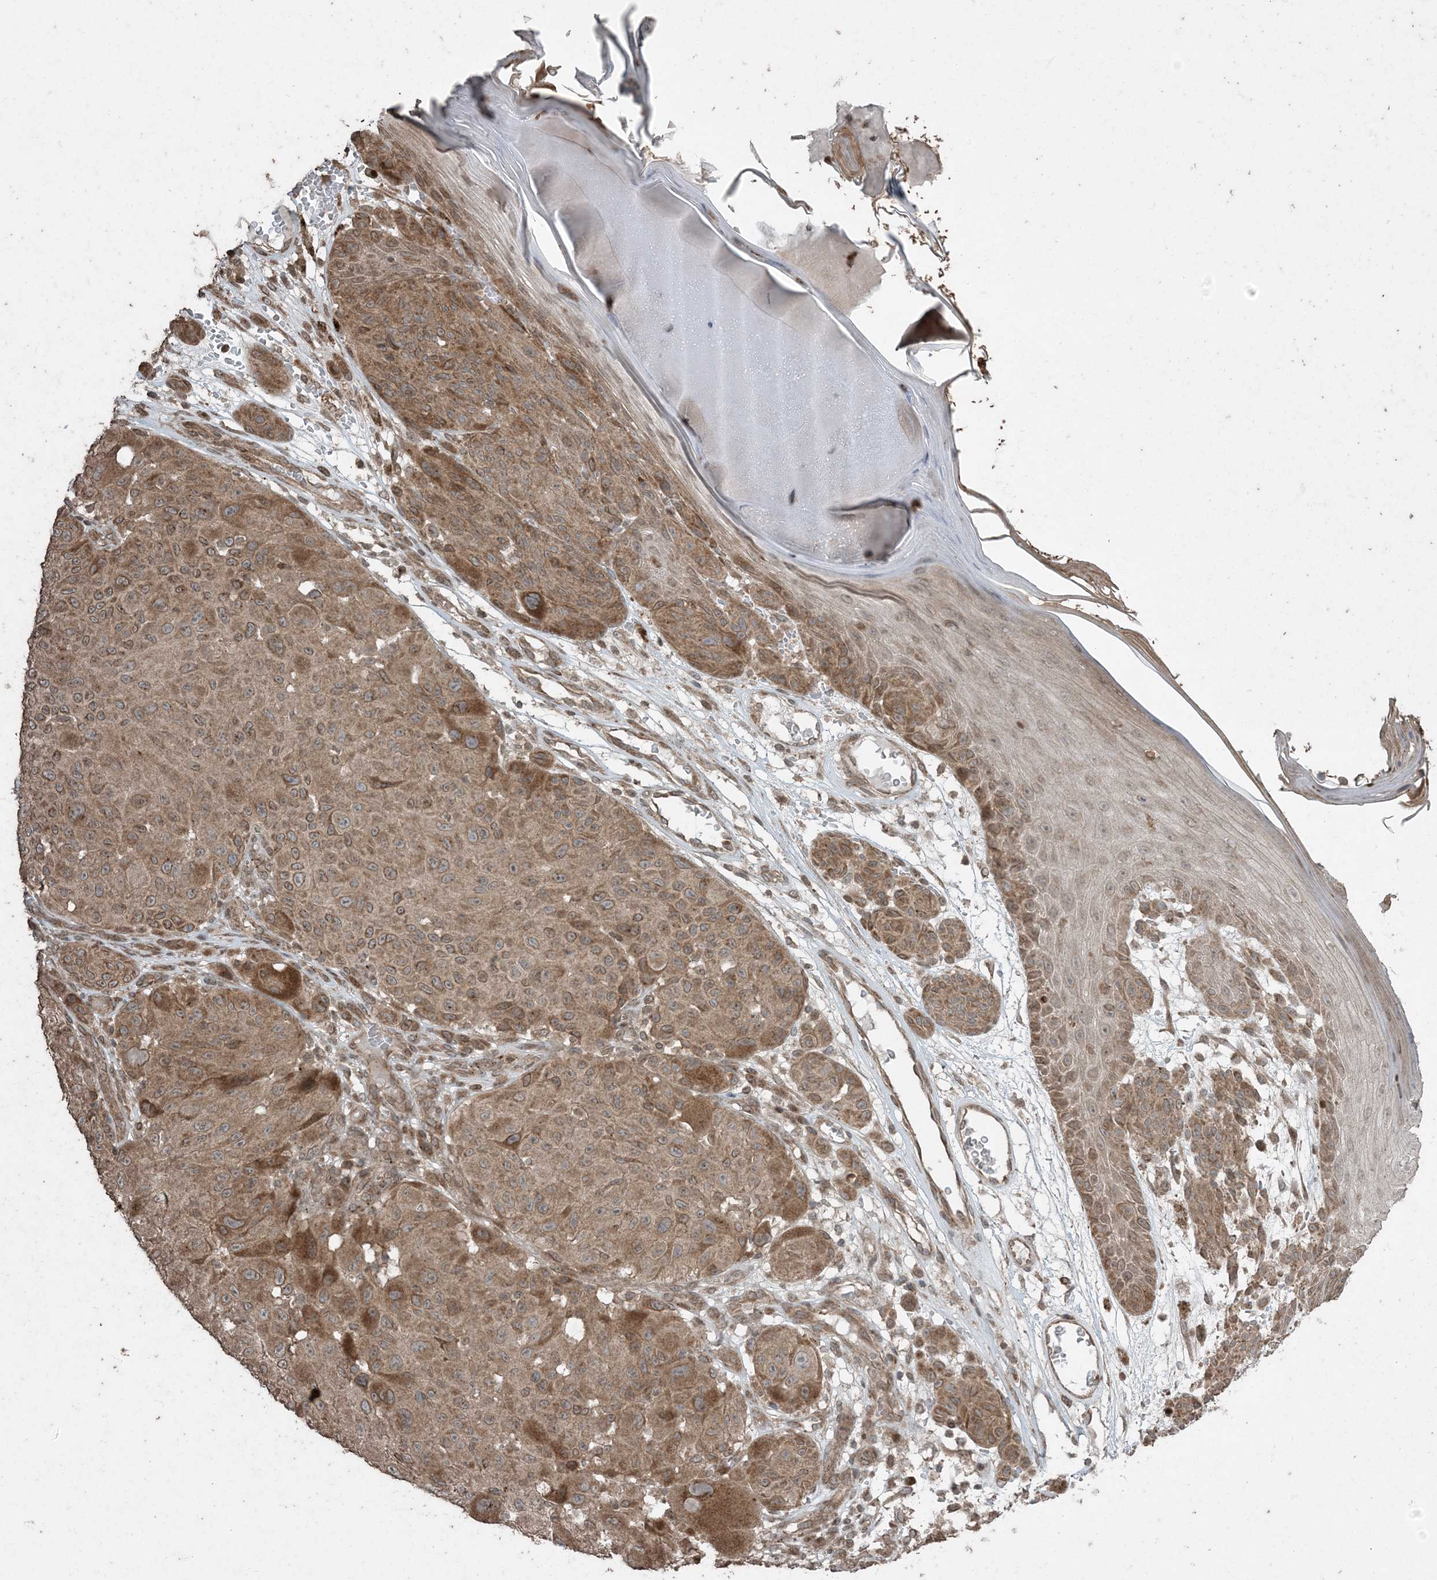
{"staining": {"intensity": "moderate", "quantity": ">75%", "location": "cytoplasmic/membranous"}, "tissue": "melanoma", "cell_type": "Tumor cells", "image_type": "cancer", "snomed": [{"axis": "morphology", "description": "Malignant melanoma, NOS"}, {"axis": "topography", "description": "Skin"}], "caption": "Brown immunohistochemical staining in human melanoma shows moderate cytoplasmic/membranous positivity in approximately >75% of tumor cells.", "gene": "DDX19B", "patient": {"sex": "male", "age": 83}}